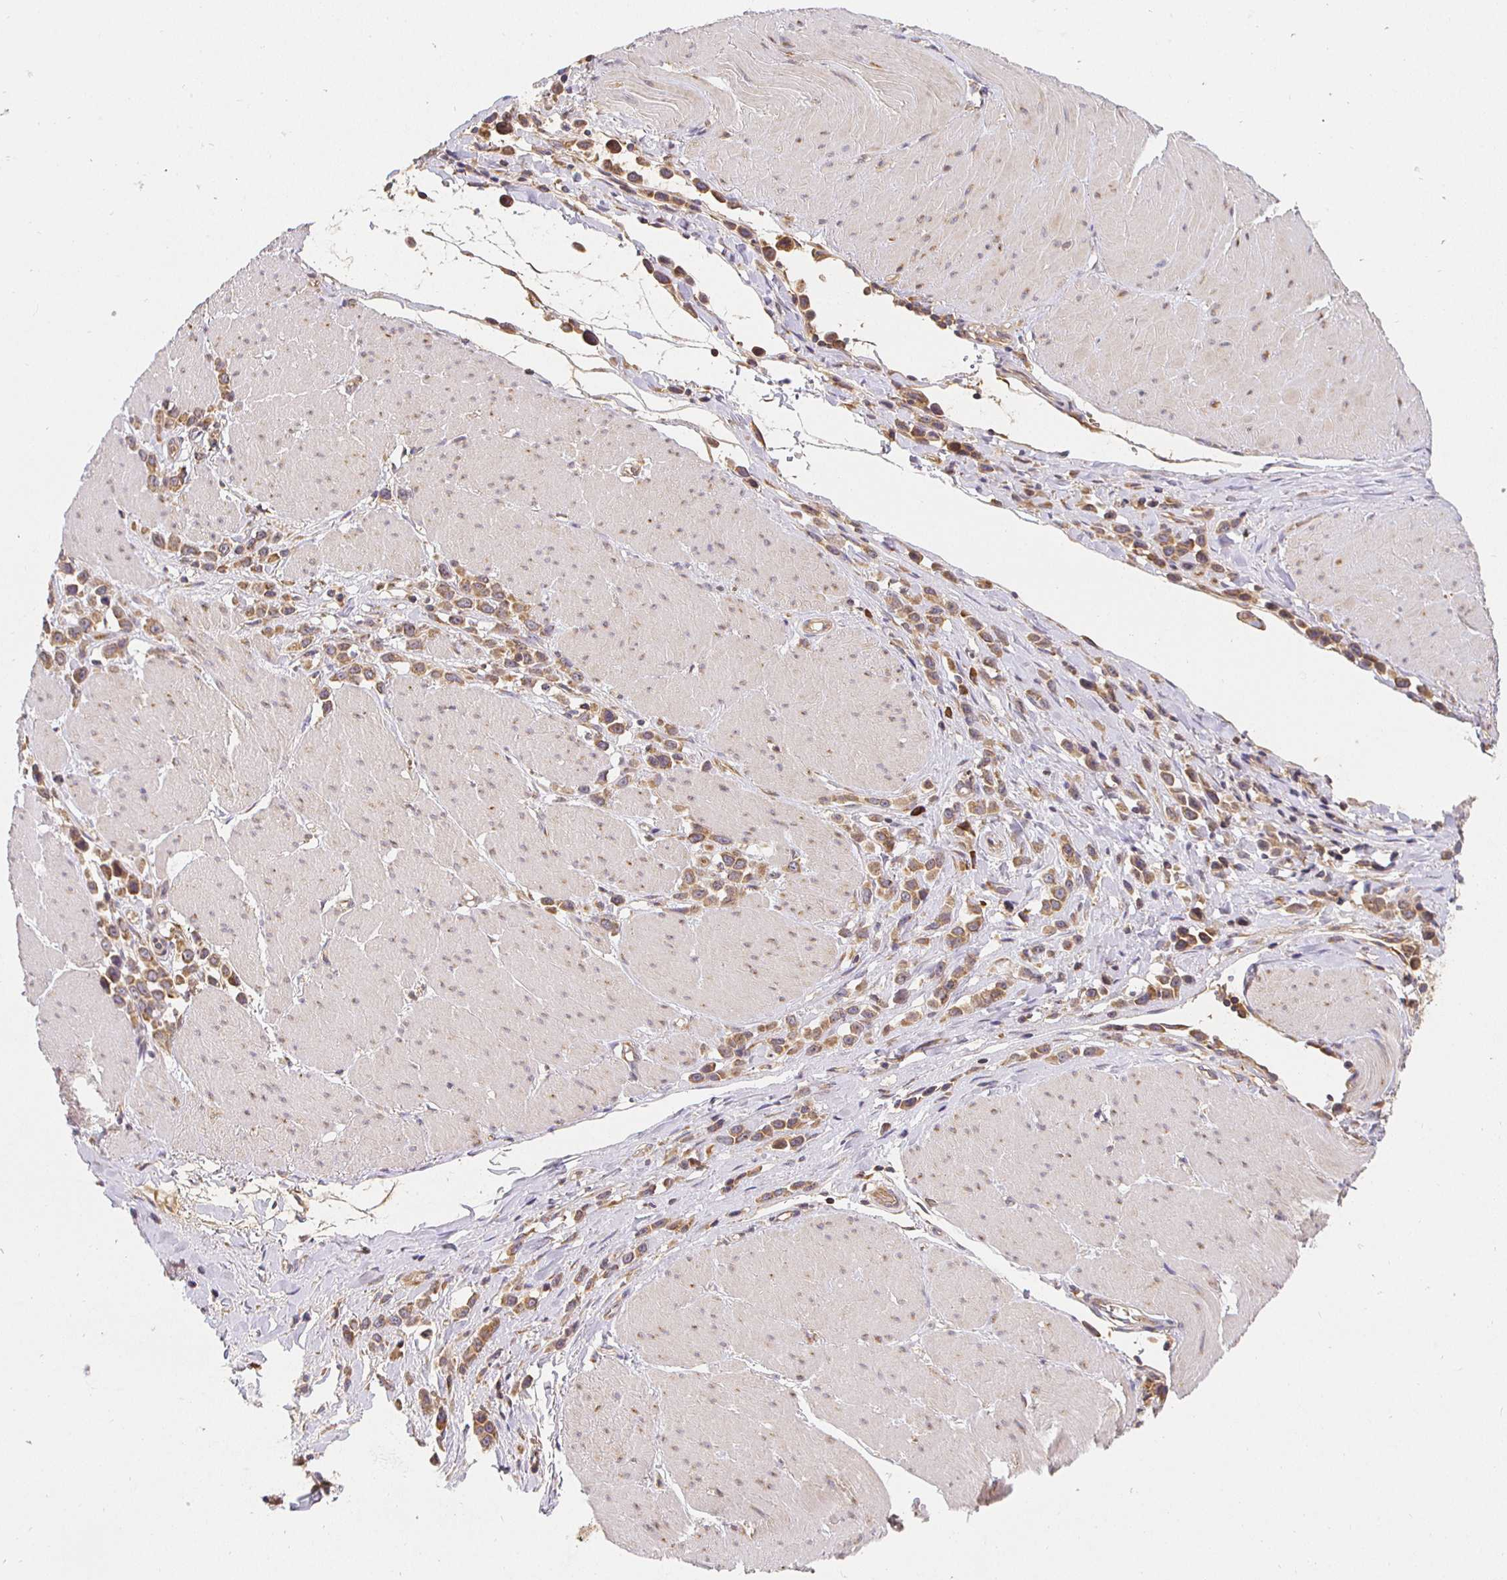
{"staining": {"intensity": "moderate", "quantity": ">75%", "location": "cytoplasmic/membranous"}, "tissue": "stomach cancer", "cell_type": "Tumor cells", "image_type": "cancer", "snomed": [{"axis": "morphology", "description": "Adenocarcinoma, NOS"}, {"axis": "topography", "description": "Stomach"}], "caption": "Adenocarcinoma (stomach) stained with a protein marker exhibits moderate staining in tumor cells.", "gene": "IRAK1", "patient": {"sex": "male", "age": 47}}